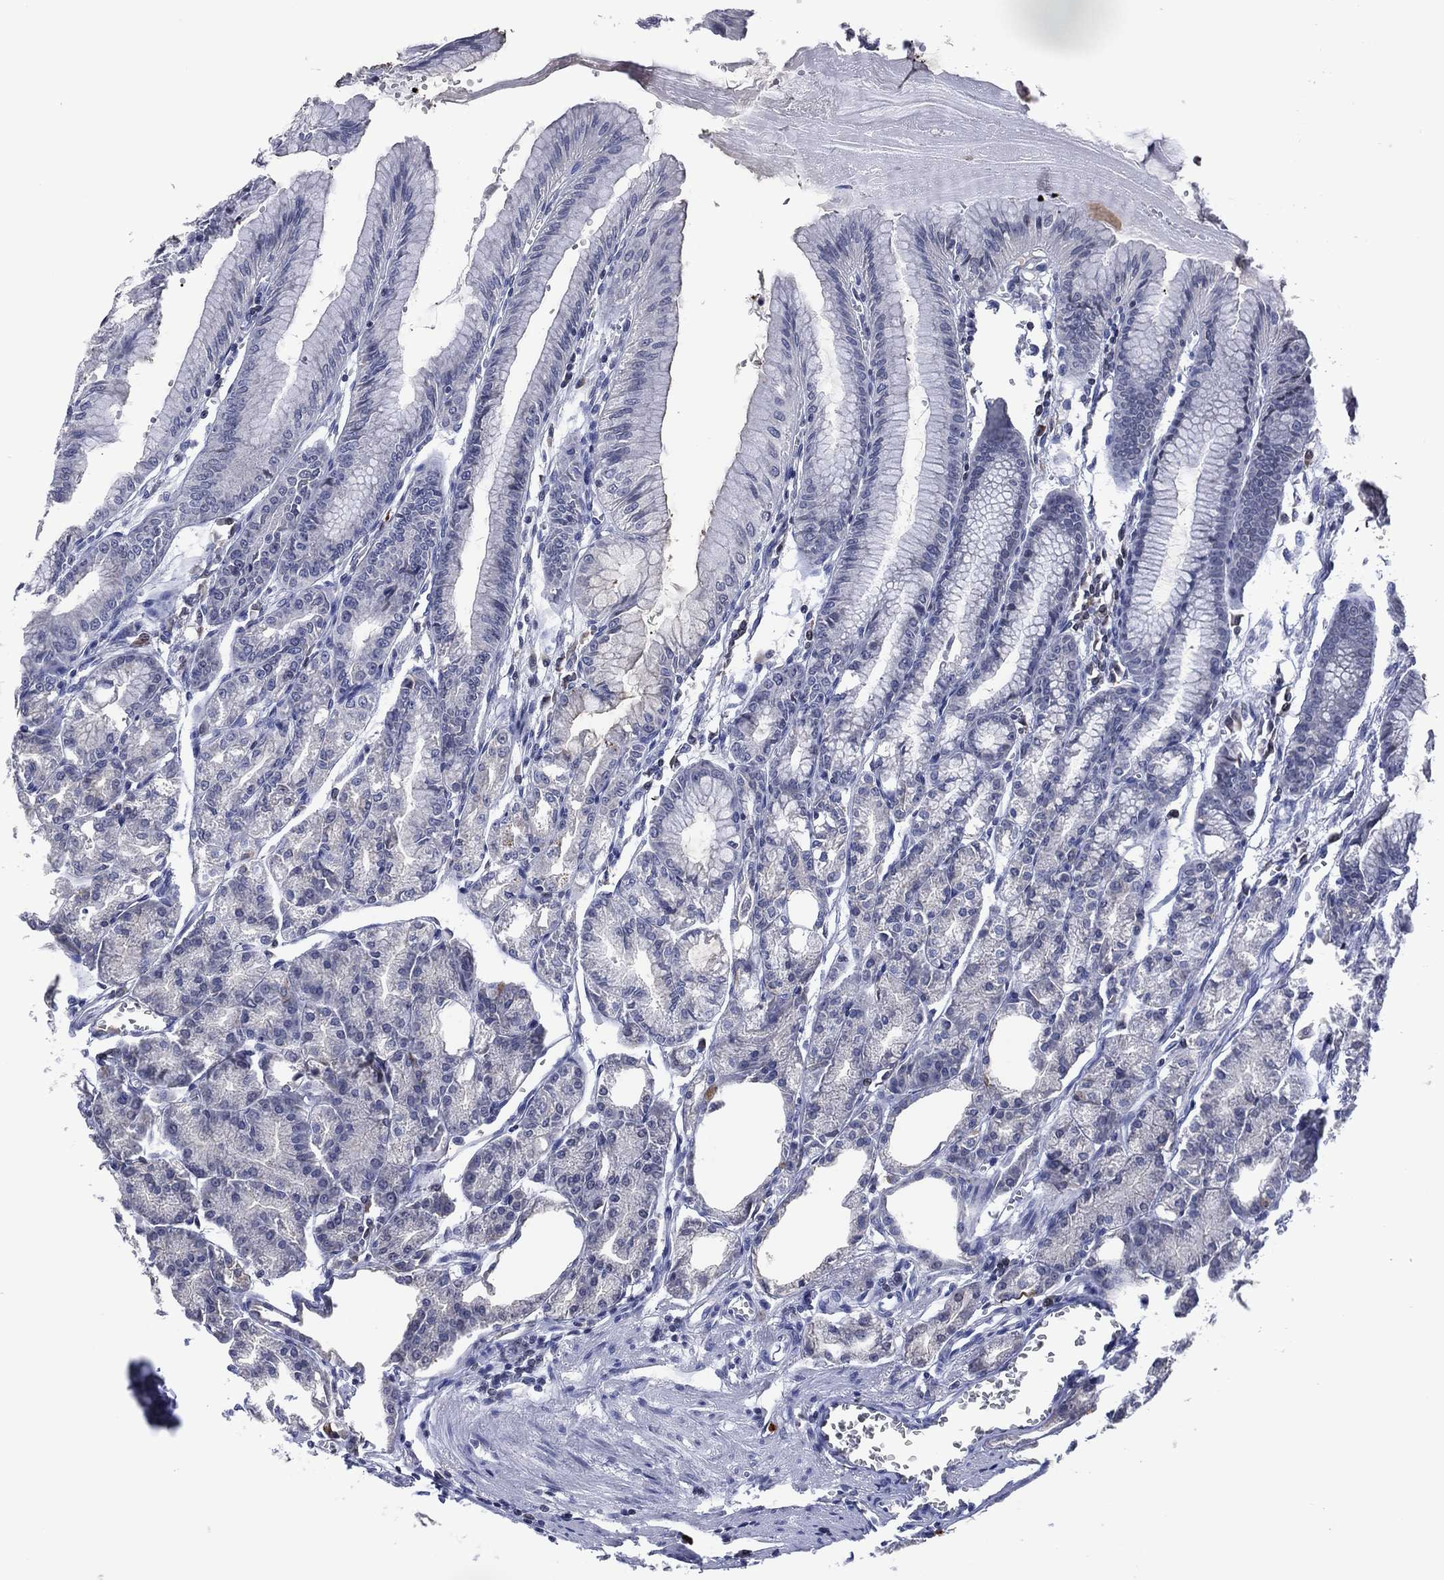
{"staining": {"intensity": "negative", "quantity": "none", "location": "none"}, "tissue": "stomach", "cell_type": "Glandular cells", "image_type": "normal", "snomed": [{"axis": "morphology", "description": "Normal tissue, NOS"}, {"axis": "topography", "description": "Stomach, lower"}], "caption": "Immunohistochemistry micrograph of benign human stomach stained for a protein (brown), which displays no expression in glandular cells. (DAB (3,3'-diaminobenzidine) IHC visualized using brightfield microscopy, high magnification).", "gene": "USP26", "patient": {"sex": "male", "age": 71}}